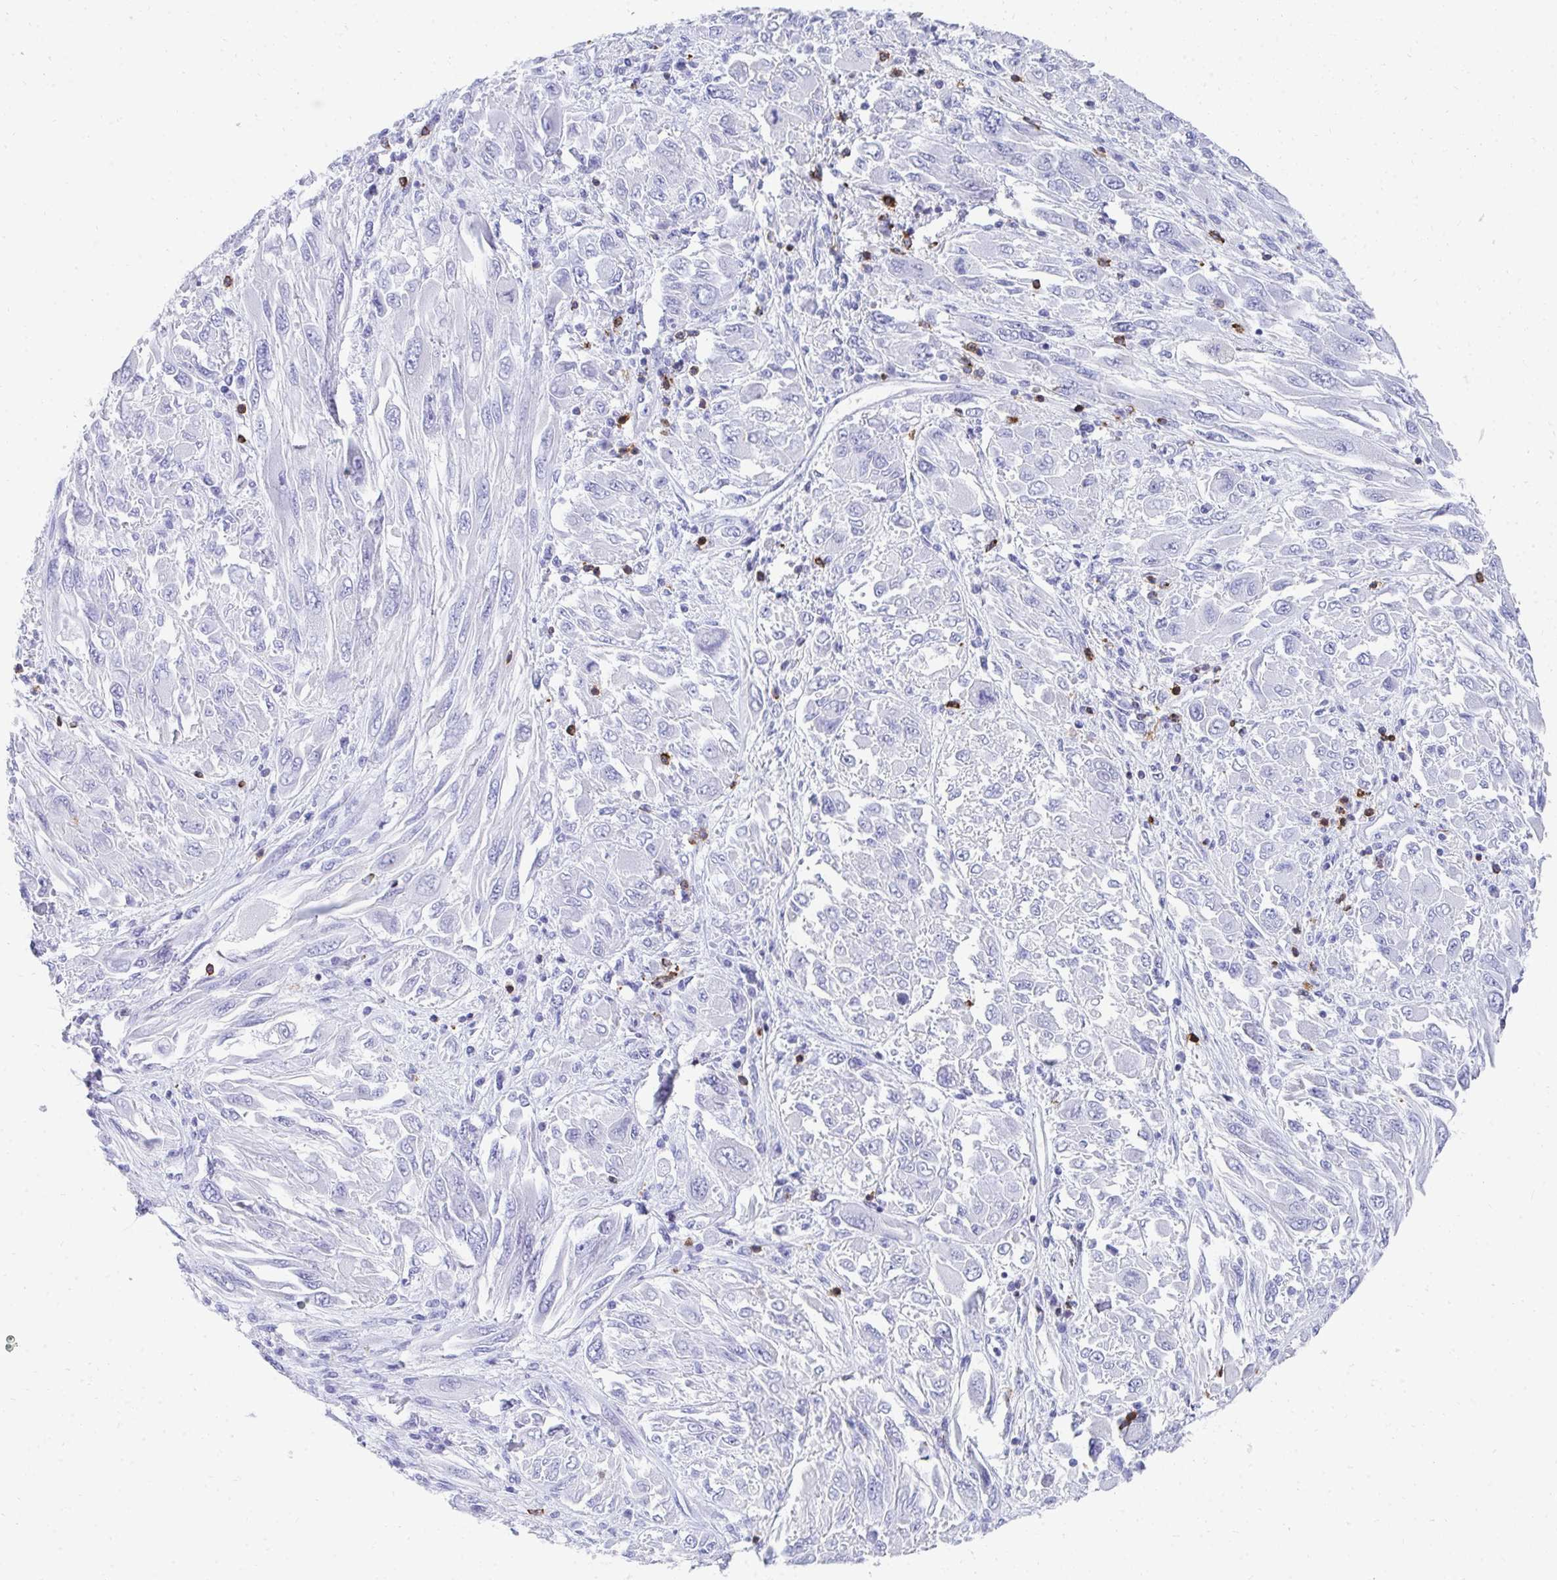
{"staining": {"intensity": "negative", "quantity": "none", "location": "none"}, "tissue": "melanoma", "cell_type": "Tumor cells", "image_type": "cancer", "snomed": [{"axis": "morphology", "description": "Malignant melanoma, NOS"}, {"axis": "topography", "description": "Skin"}], "caption": "The micrograph shows no staining of tumor cells in malignant melanoma.", "gene": "CD7", "patient": {"sex": "female", "age": 91}}